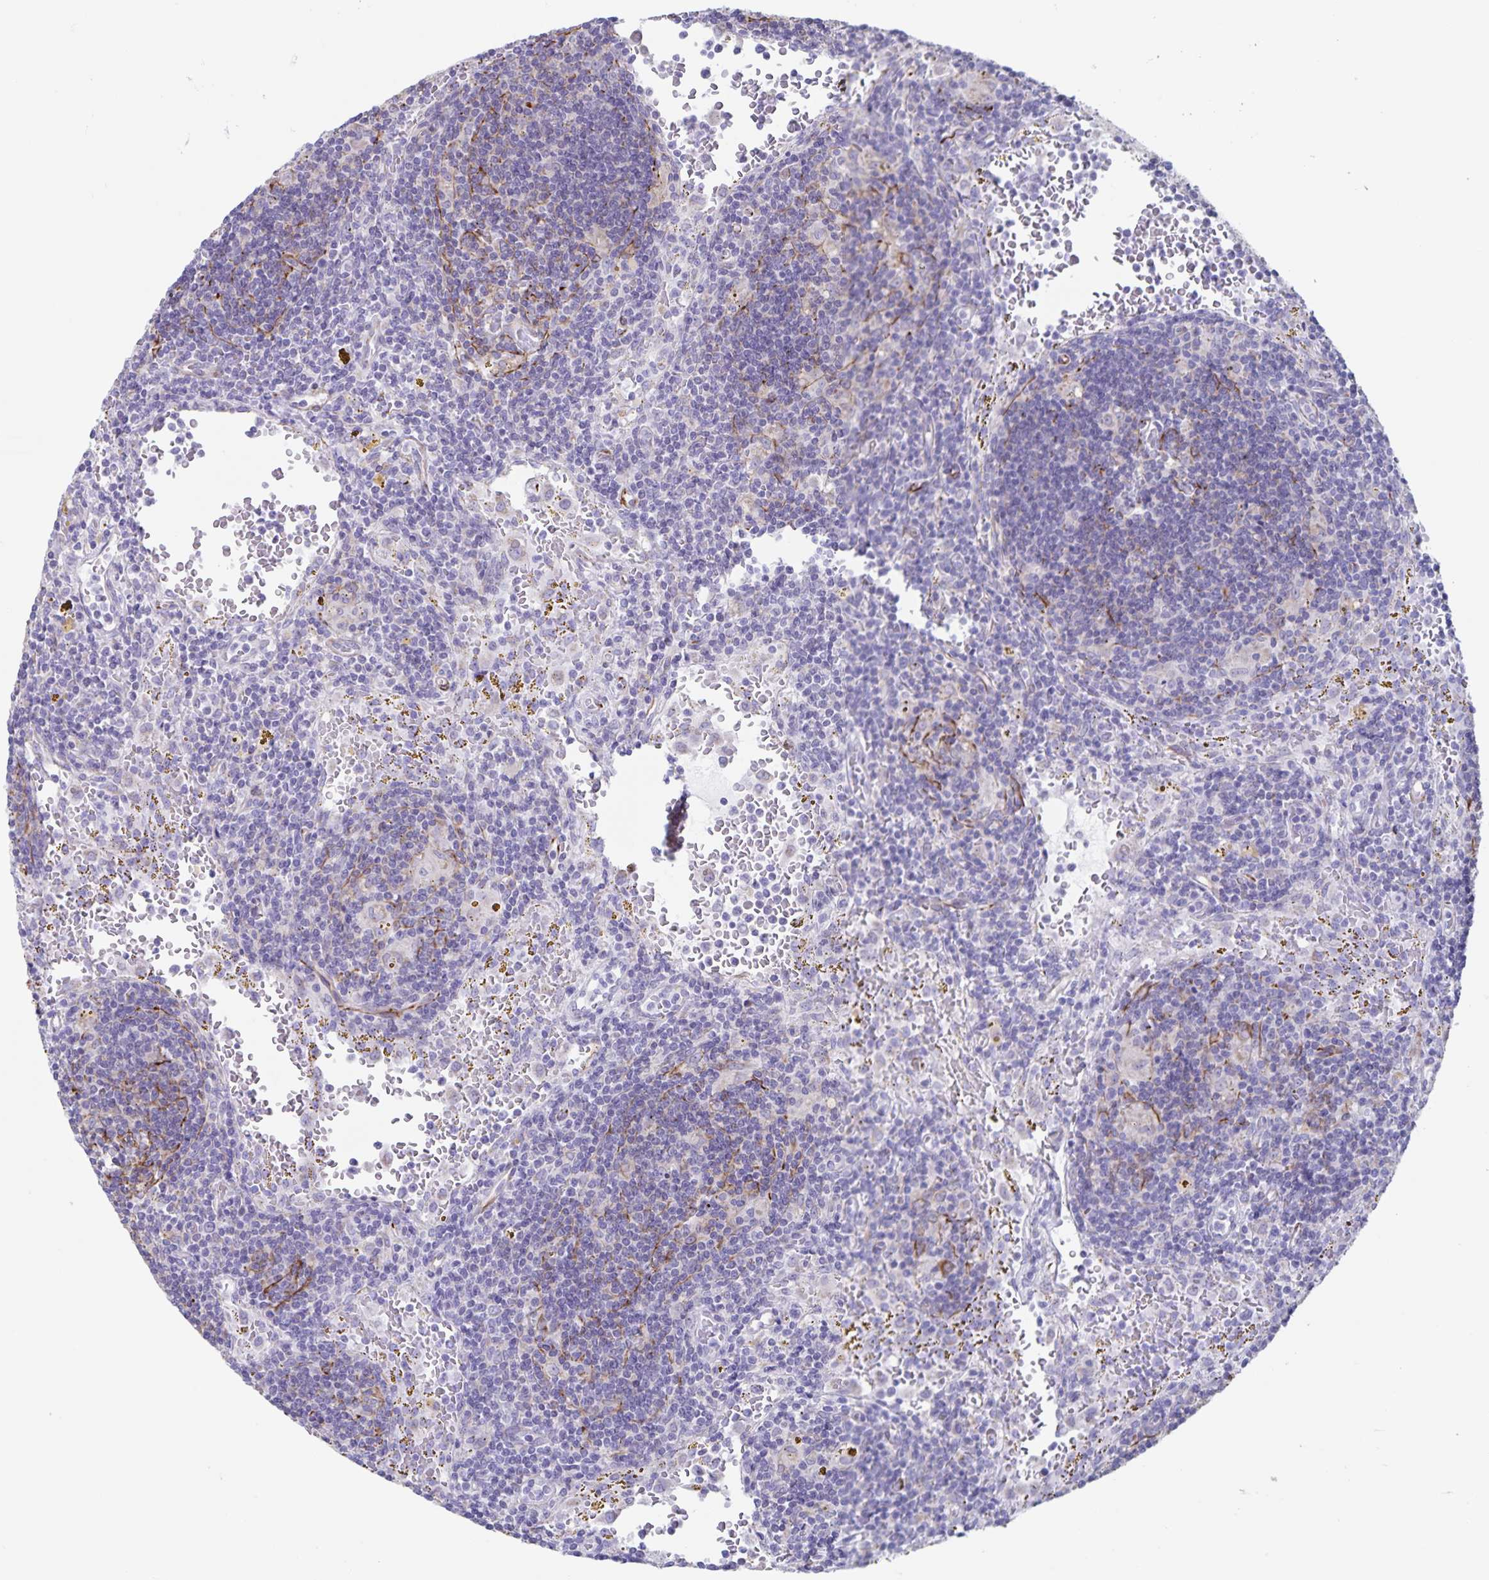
{"staining": {"intensity": "negative", "quantity": "none", "location": "none"}, "tissue": "lymphoma", "cell_type": "Tumor cells", "image_type": "cancer", "snomed": [{"axis": "morphology", "description": "Malignant lymphoma, non-Hodgkin's type, Low grade"}, {"axis": "topography", "description": "Spleen"}], "caption": "IHC micrograph of human low-grade malignant lymphoma, non-Hodgkin's type stained for a protein (brown), which shows no positivity in tumor cells.", "gene": "SYNM", "patient": {"sex": "female", "age": 70}}